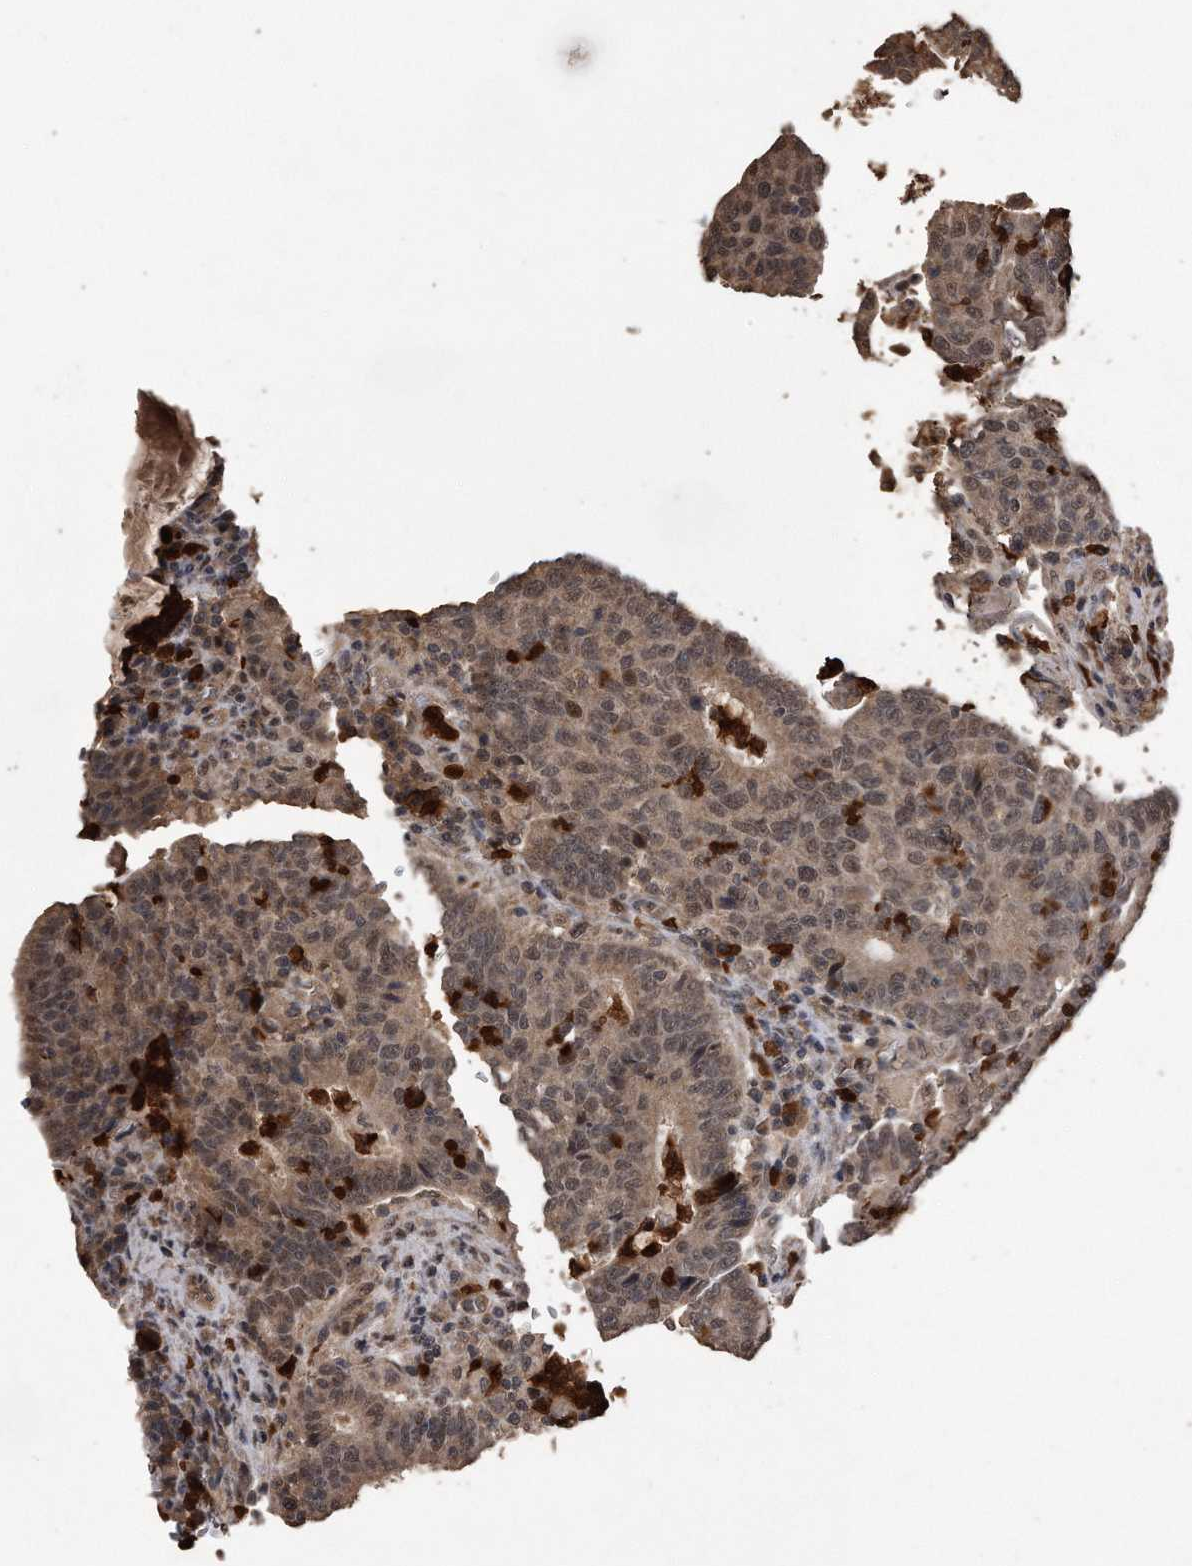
{"staining": {"intensity": "moderate", "quantity": ">75%", "location": "cytoplasmic/membranous,nuclear"}, "tissue": "colorectal cancer", "cell_type": "Tumor cells", "image_type": "cancer", "snomed": [{"axis": "morphology", "description": "Adenocarcinoma, NOS"}, {"axis": "topography", "description": "Colon"}], "caption": "An immunohistochemistry (IHC) histopathology image of neoplastic tissue is shown. Protein staining in brown labels moderate cytoplasmic/membranous and nuclear positivity in colorectal cancer (adenocarcinoma) within tumor cells.", "gene": "PELO", "patient": {"sex": "female", "age": 75}}